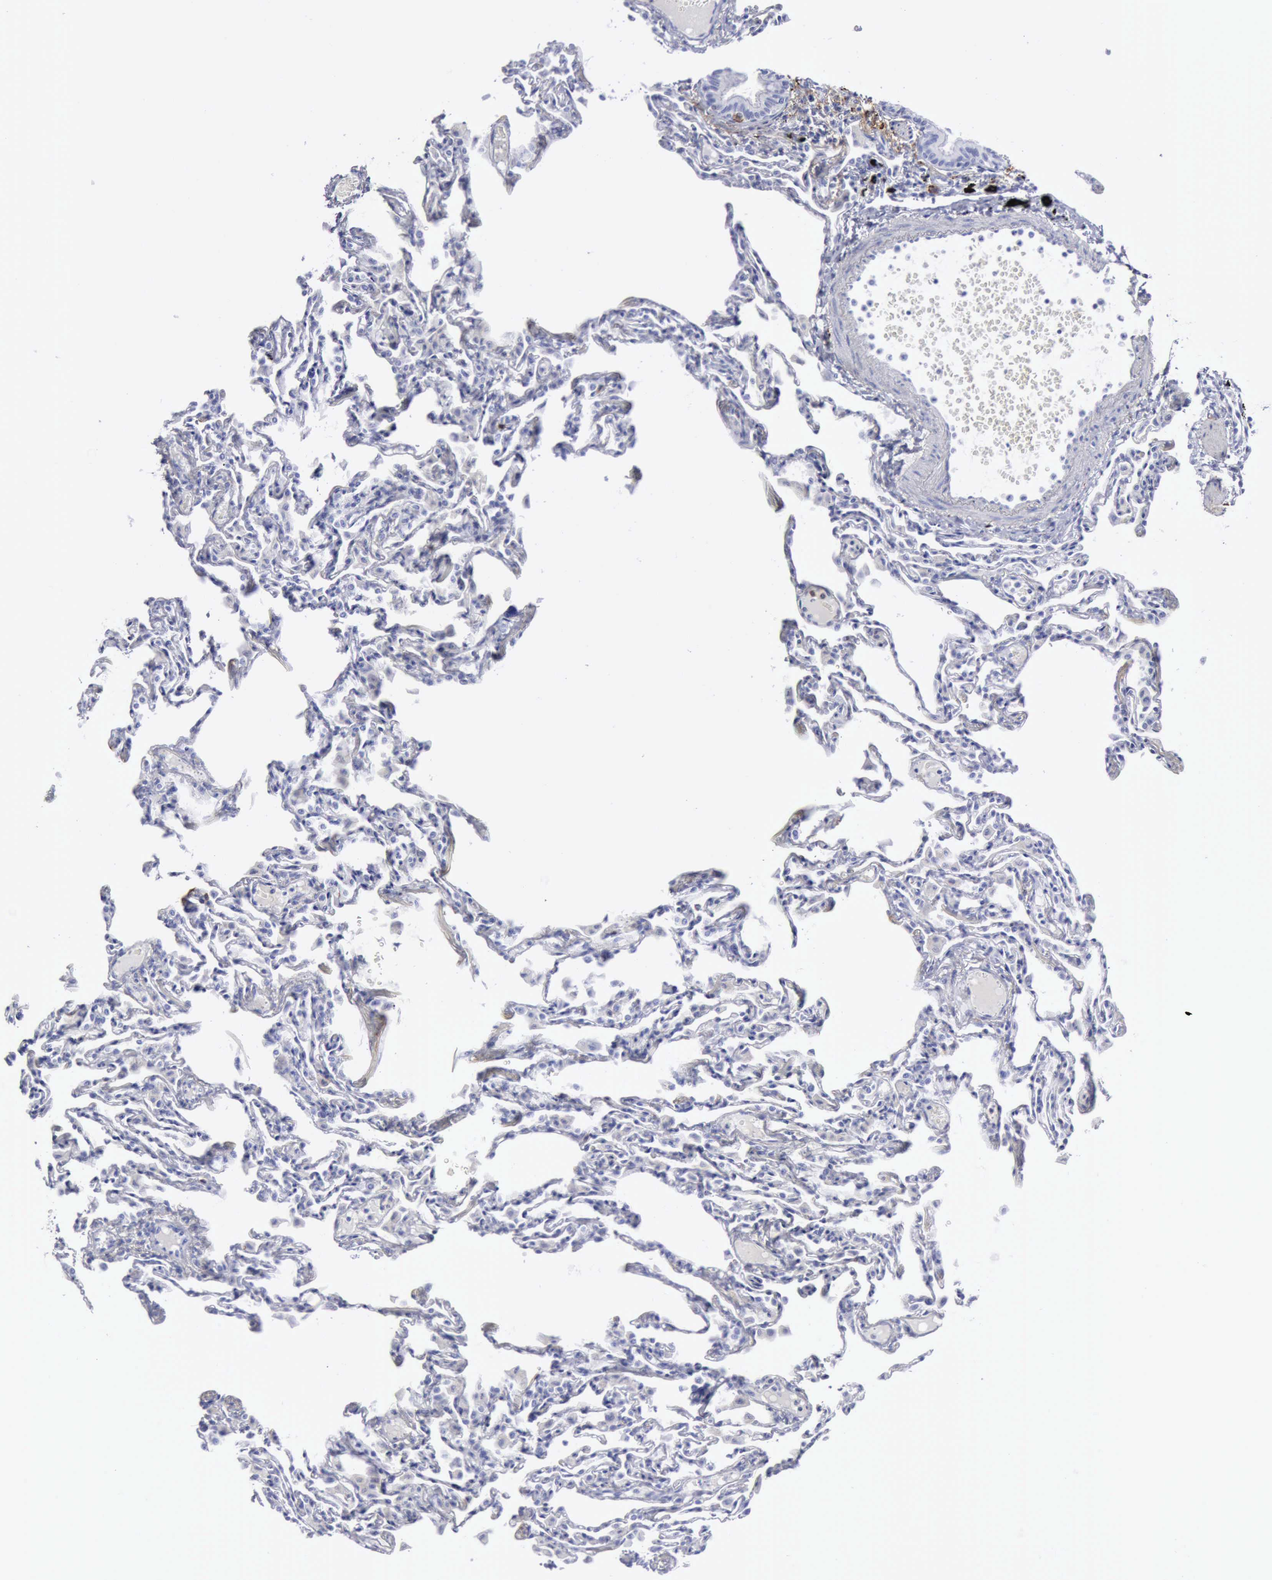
{"staining": {"intensity": "negative", "quantity": "none", "location": "none"}, "tissue": "lung", "cell_type": "Alveolar cells", "image_type": "normal", "snomed": [{"axis": "morphology", "description": "Normal tissue, NOS"}, {"axis": "topography", "description": "Lung"}], "caption": "A high-resolution image shows immunohistochemistry (IHC) staining of benign lung, which exhibits no significant positivity in alveolar cells.", "gene": "NCAM1", "patient": {"sex": "female", "age": 49}}